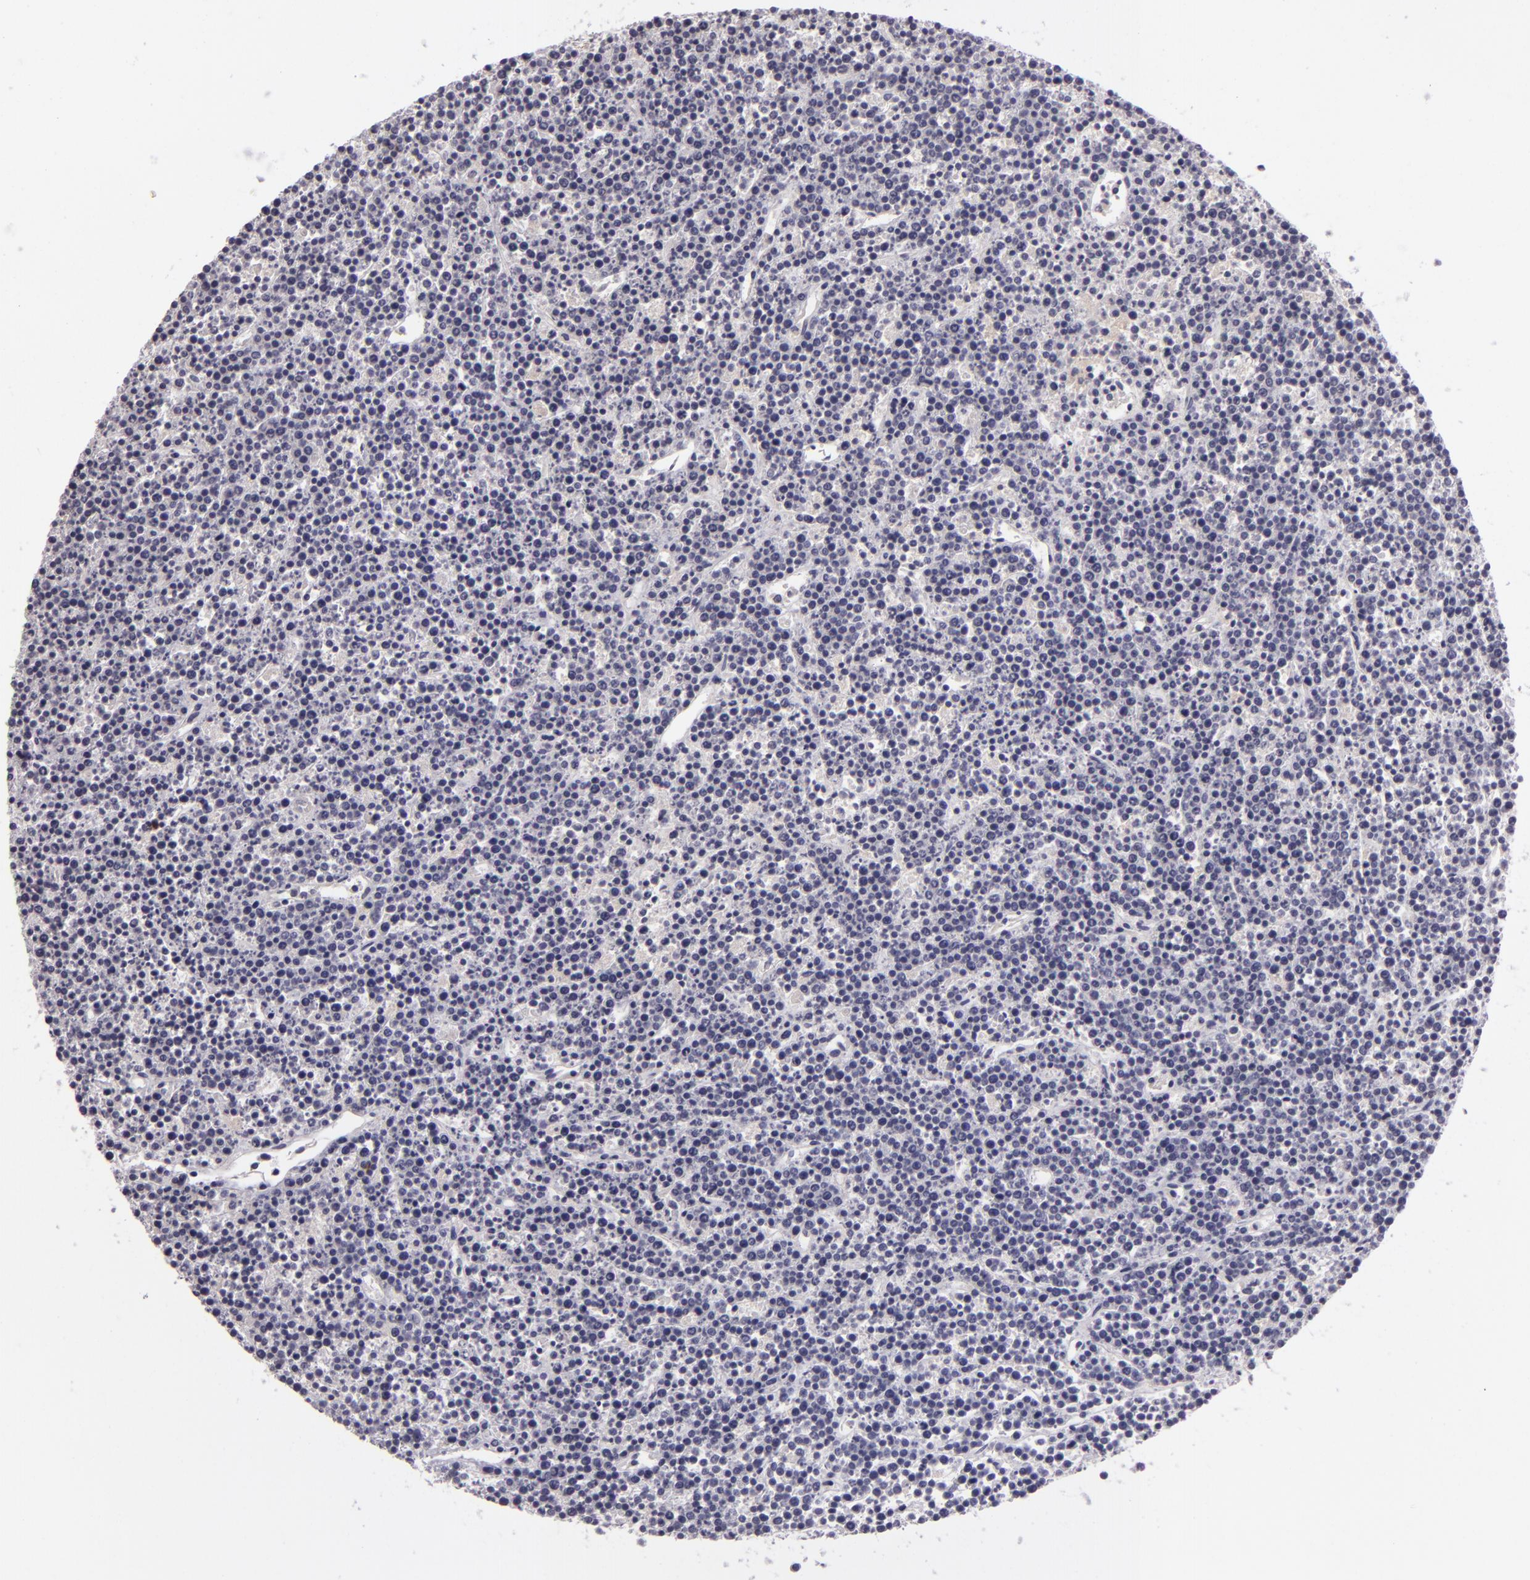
{"staining": {"intensity": "negative", "quantity": "none", "location": "none"}, "tissue": "lymphoma", "cell_type": "Tumor cells", "image_type": "cancer", "snomed": [{"axis": "morphology", "description": "Malignant lymphoma, non-Hodgkin's type, High grade"}, {"axis": "topography", "description": "Ovary"}], "caption": "A micrograph of human lymphoma is negative for staining in tumor cells.", "gene": "EGFL6", "patient": {"sex": "female", "age": 56}}